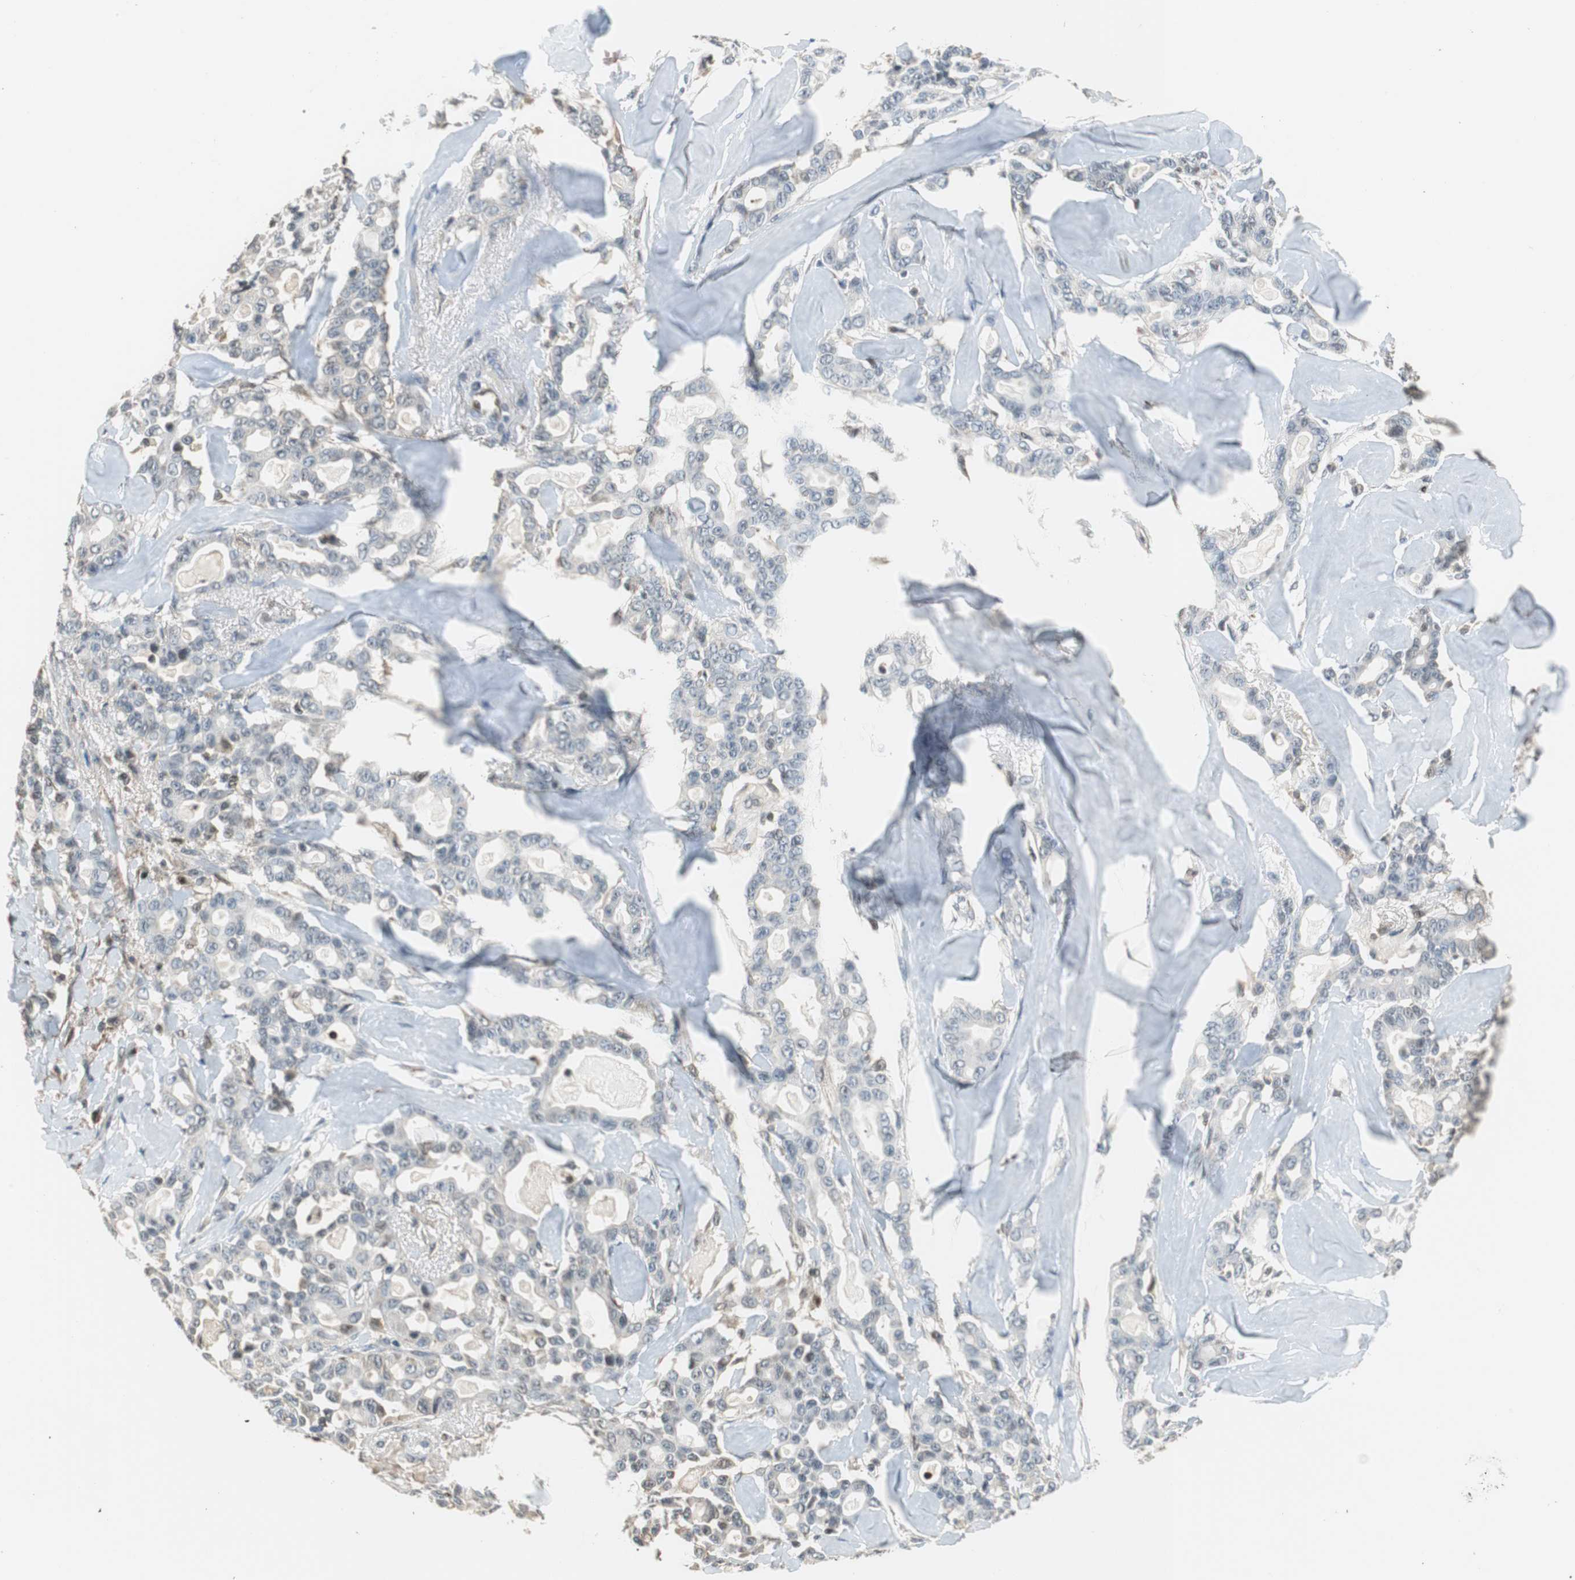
{"staining": {"intensity": "weak", "quantity": "25%-75%", "location": "cytoplasmic/membranous"}, "tissue": "pancreatic cancer", "cell_type": "Tumor cells", "image_type": "cancer", "snomed": [{"axis": "morphology", "description": "Adenocarcinoma, NOS"}, {"axis": "topography", "description": "Pancreas"}], "caption": "Human pancreatic cancer stained with a protein marker reveals weak staining in tumor cells.", "gene": "GSDMD", "patient": {"sex": "male", "age": 63}}